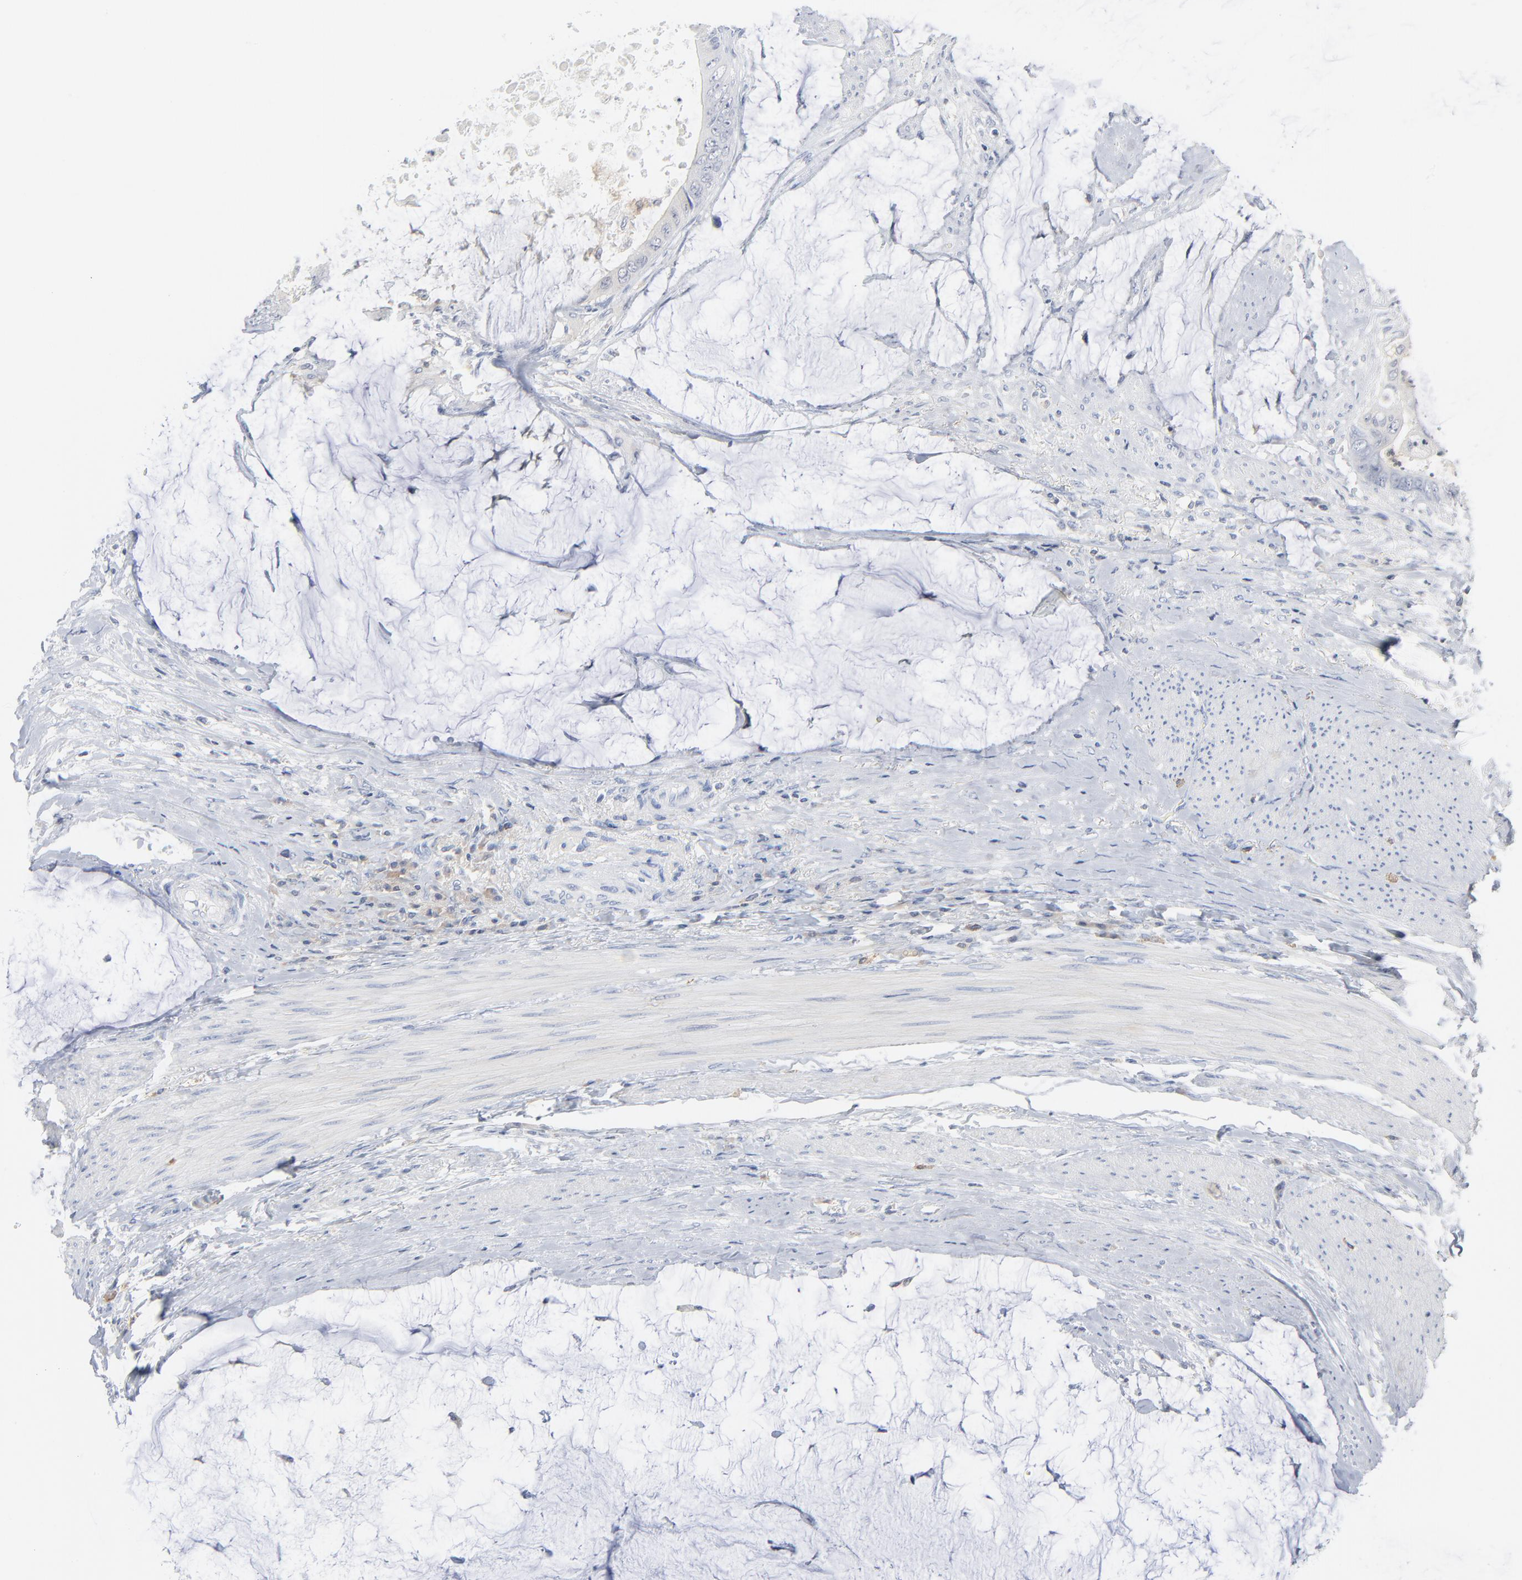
{"staining": {"intensity": "negative", "quantity": "none", "location": "none"}, "tissue": "colorectal cancer", "cell_type": "Tumor cells", "image_type": "cancer", "snomed": [{"axis": "morphology", "description": "Normal tissue, NOS"}, {"axis": "morphology", "description": "Adenocarcinoma, NOS"}, {"axis": "topography", "description": "Rectum"}, {"axis": "topography", "description": "Peripheral nerve tissue"}], "caption": "This is an immunohistochemistry (IHC) image of human colorectal cancer. There is no expression in tumor cells.", "gene": "PTK2B", "patient": {"sex": "female", "age": 77}}